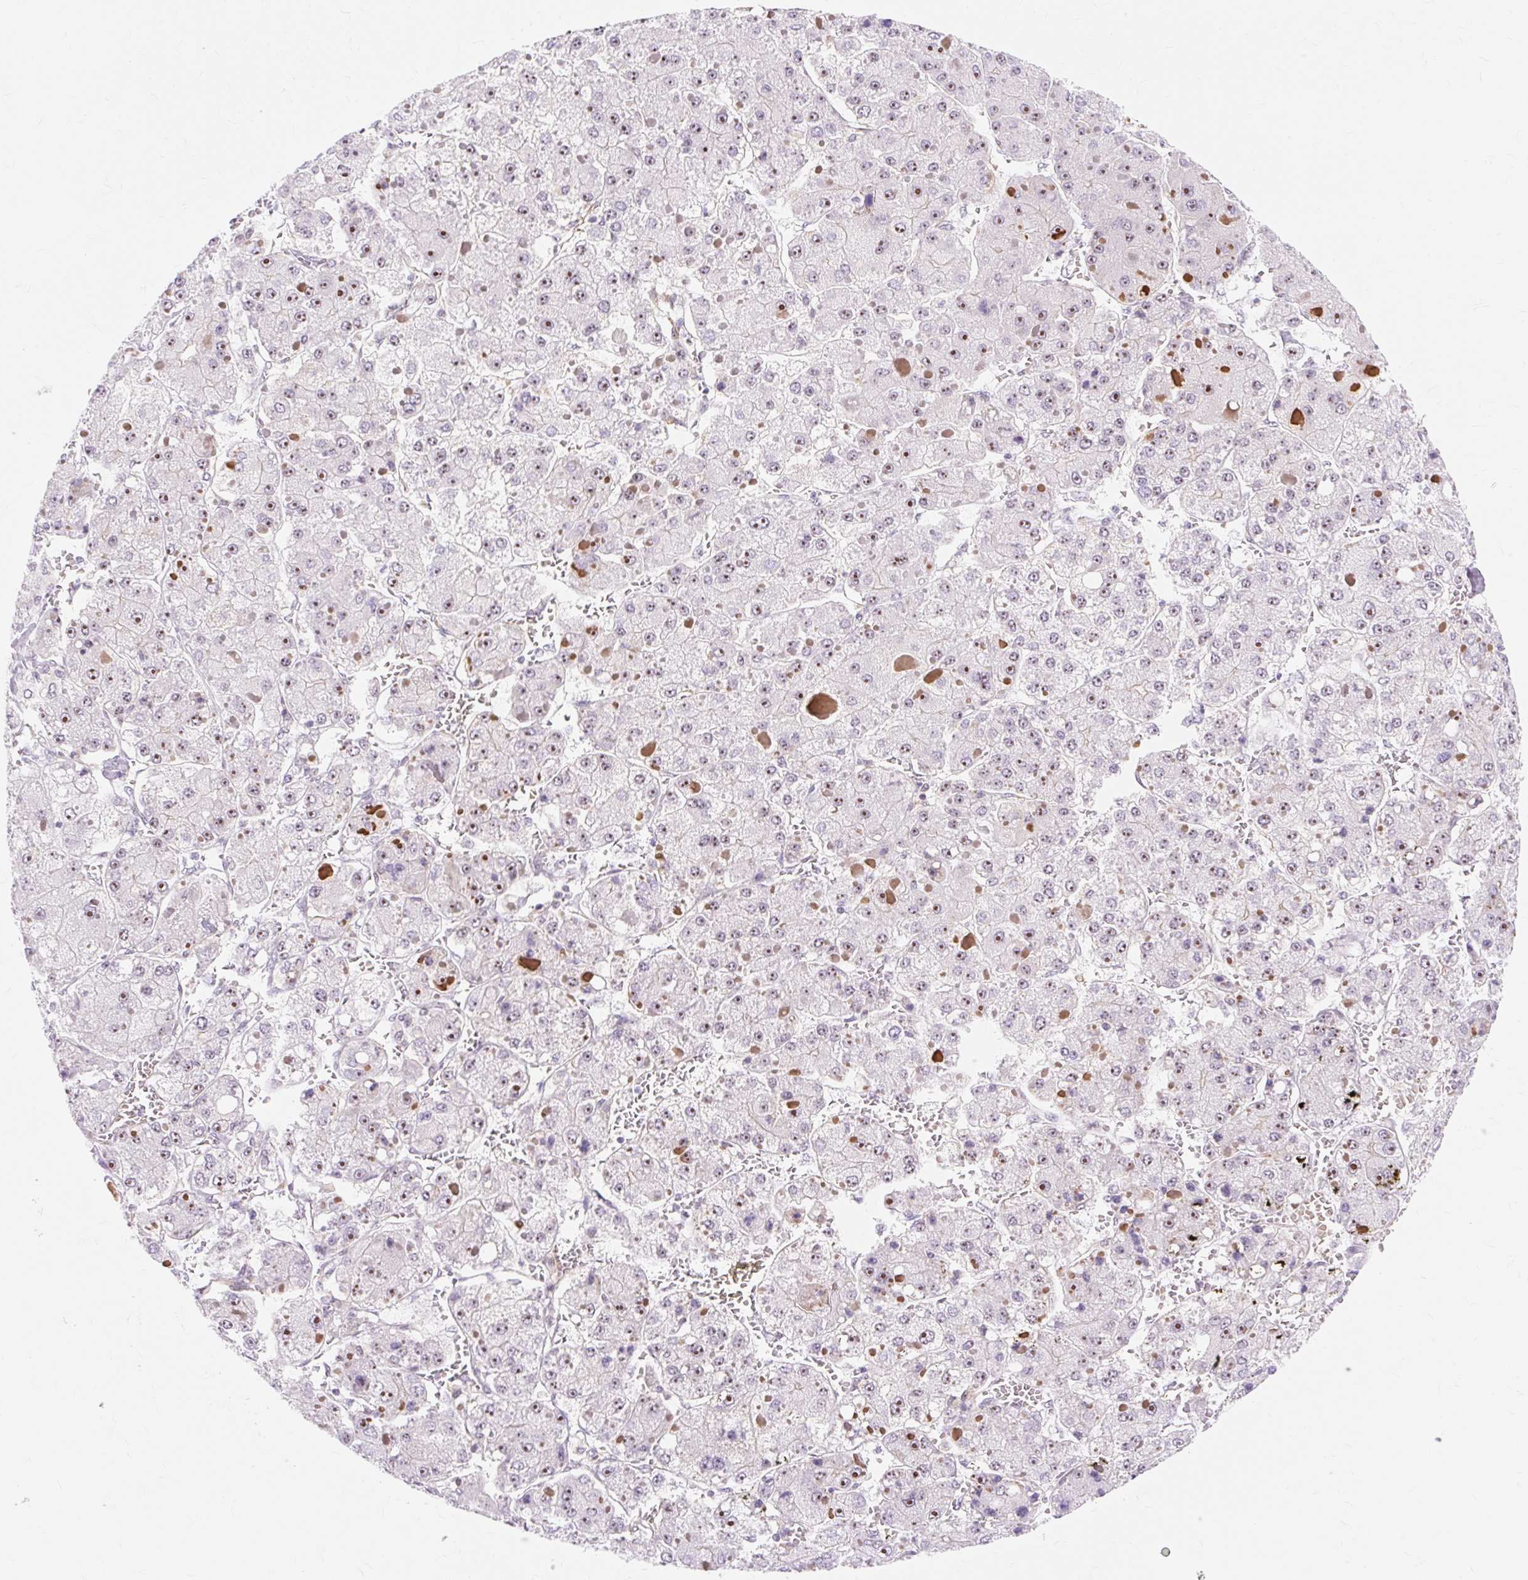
{"staining": {"intensity": "moderate", "quantity": ">75%", "location": "nuclear"}, "tissue": "liver cancer", "cell_type": "Tumor cells", "image_type": "cancer", "snomed": [{"axis": "morphology", "description": "Carcinoma, Hepatocellular, NOS"}, {"axis": "topography", "description": "Liver"}], "caption": "IHC (DAB (3,3'-diaminobenzidine)) staining of hepatocellular carcinoma (liver) demonstrates moderate nuclear protein positivity in about >75% of tumor cells.", "gene": "OBP2A", "patient": {"sex": "female", "age": 73}}